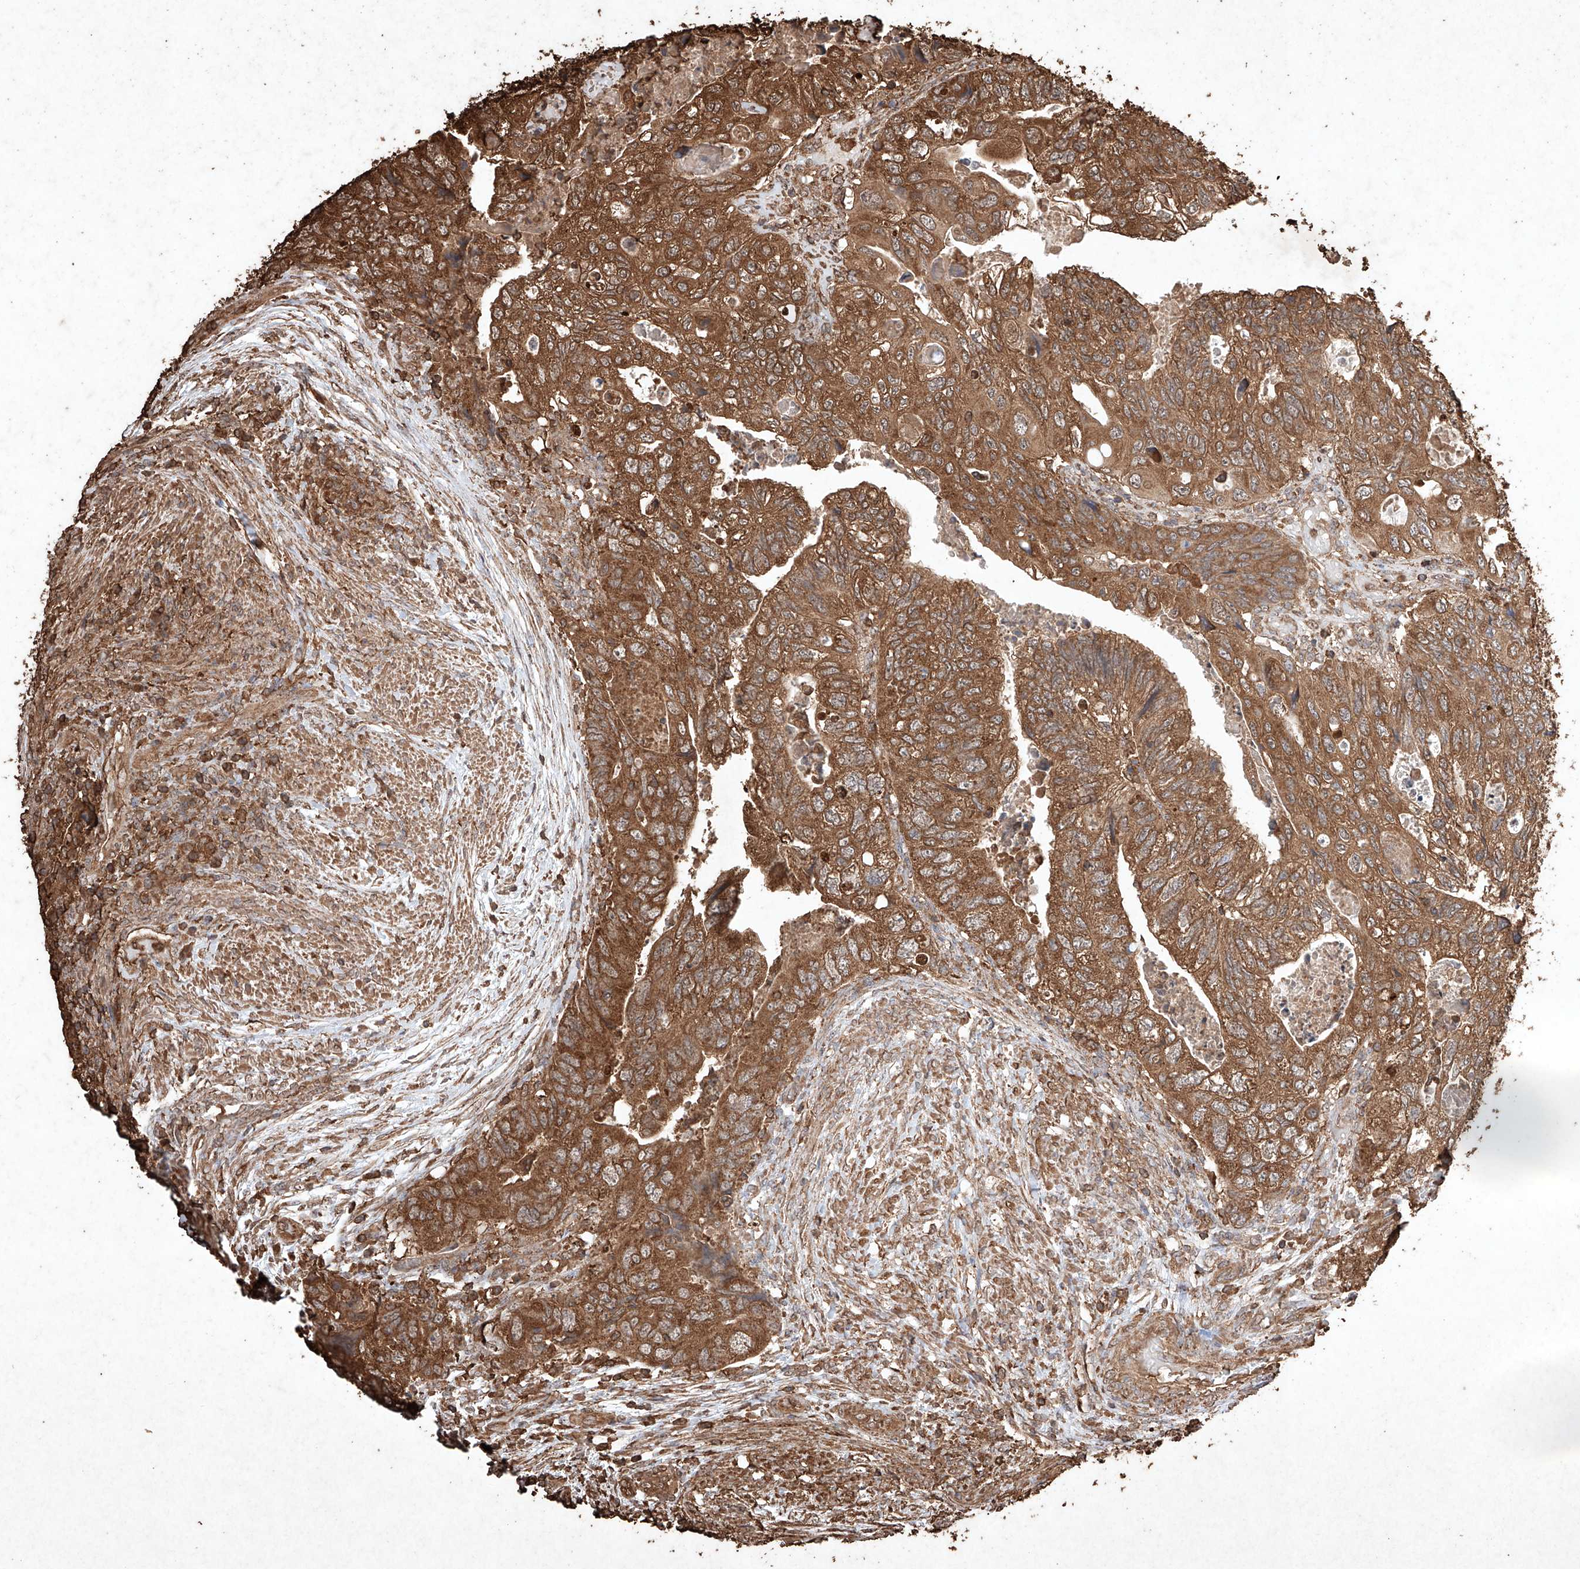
{"staining": {"intensity": "strong", "quantity": ">75%", "location": "cytoplasmic/membranous"}, "tissue": "colorectal cancer", "cell_type": "Tumor cells", "image_type": "cancer", "snomed": [{"axis": "morphology", "description": "Adenocarcinoma, NOS"}, {"axis": "topography", "description": "Rectum"}], "caption": "The photomicrograph shows staining of colorectal adenocarcinoma, revealing strong cytoplasmic/membranous protein staining (brown color) within tumor cells.", "gene": "M6PR", "patient": {"sex": "male", "age": 63}}